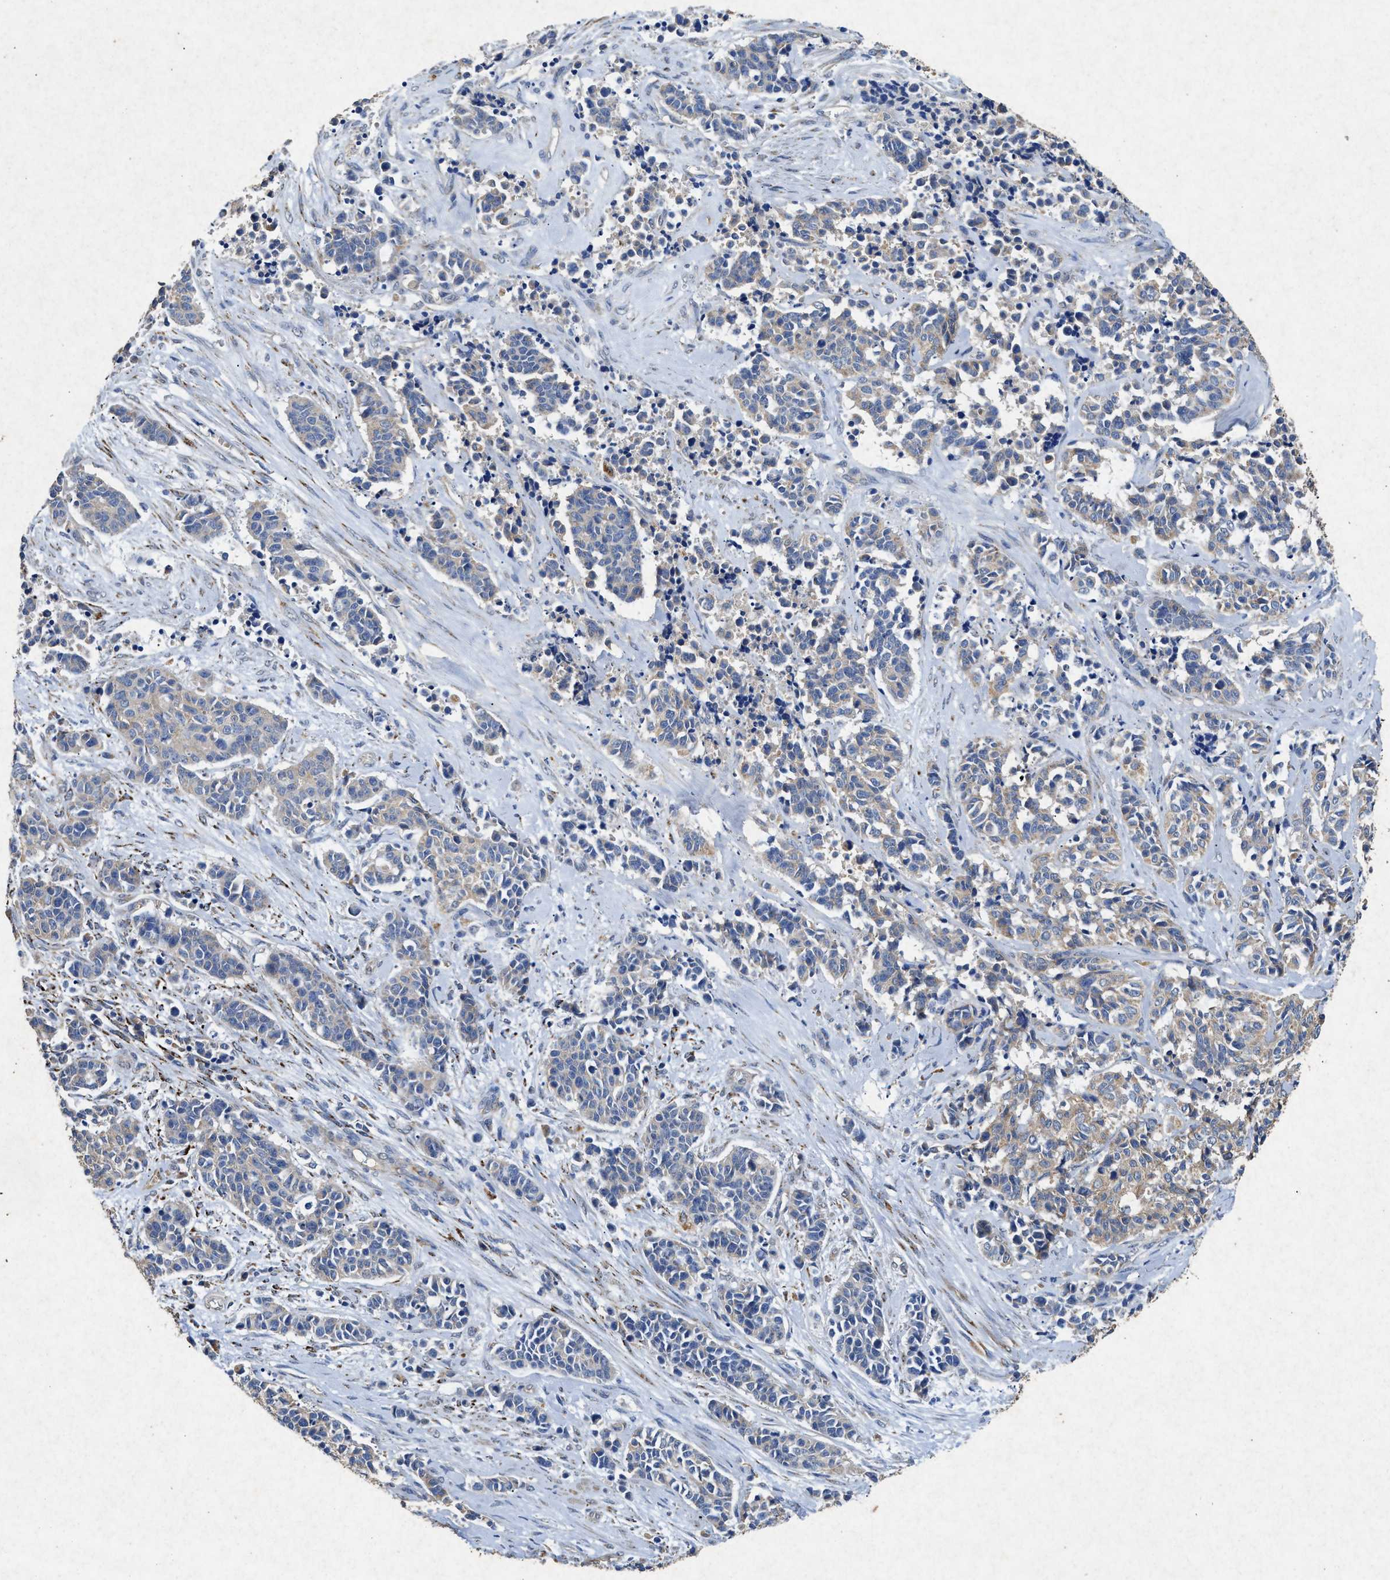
{"staining": {"intensity": "moderate", "quantity": "<25%", "location": "cytoplasmic/membranous"}, "tissue": "cervical cancer", "cell_type": "Tumor cells", "image_type": "cancer", "snomed": [{"axis": "morphology", "description": "Squamous cell carcinoma, NOS"}, {"axis": "topography", "description": "Cervix"}], "caption": "The histopathology image exhibits a brown stain indicating the presence of a protein in the cytoplasmic/membranous of tumor cells in cervical cancer (squamous cell carcinoma).", "gene": "CDK15", "patient": {"sex": "female", "age": 35}}